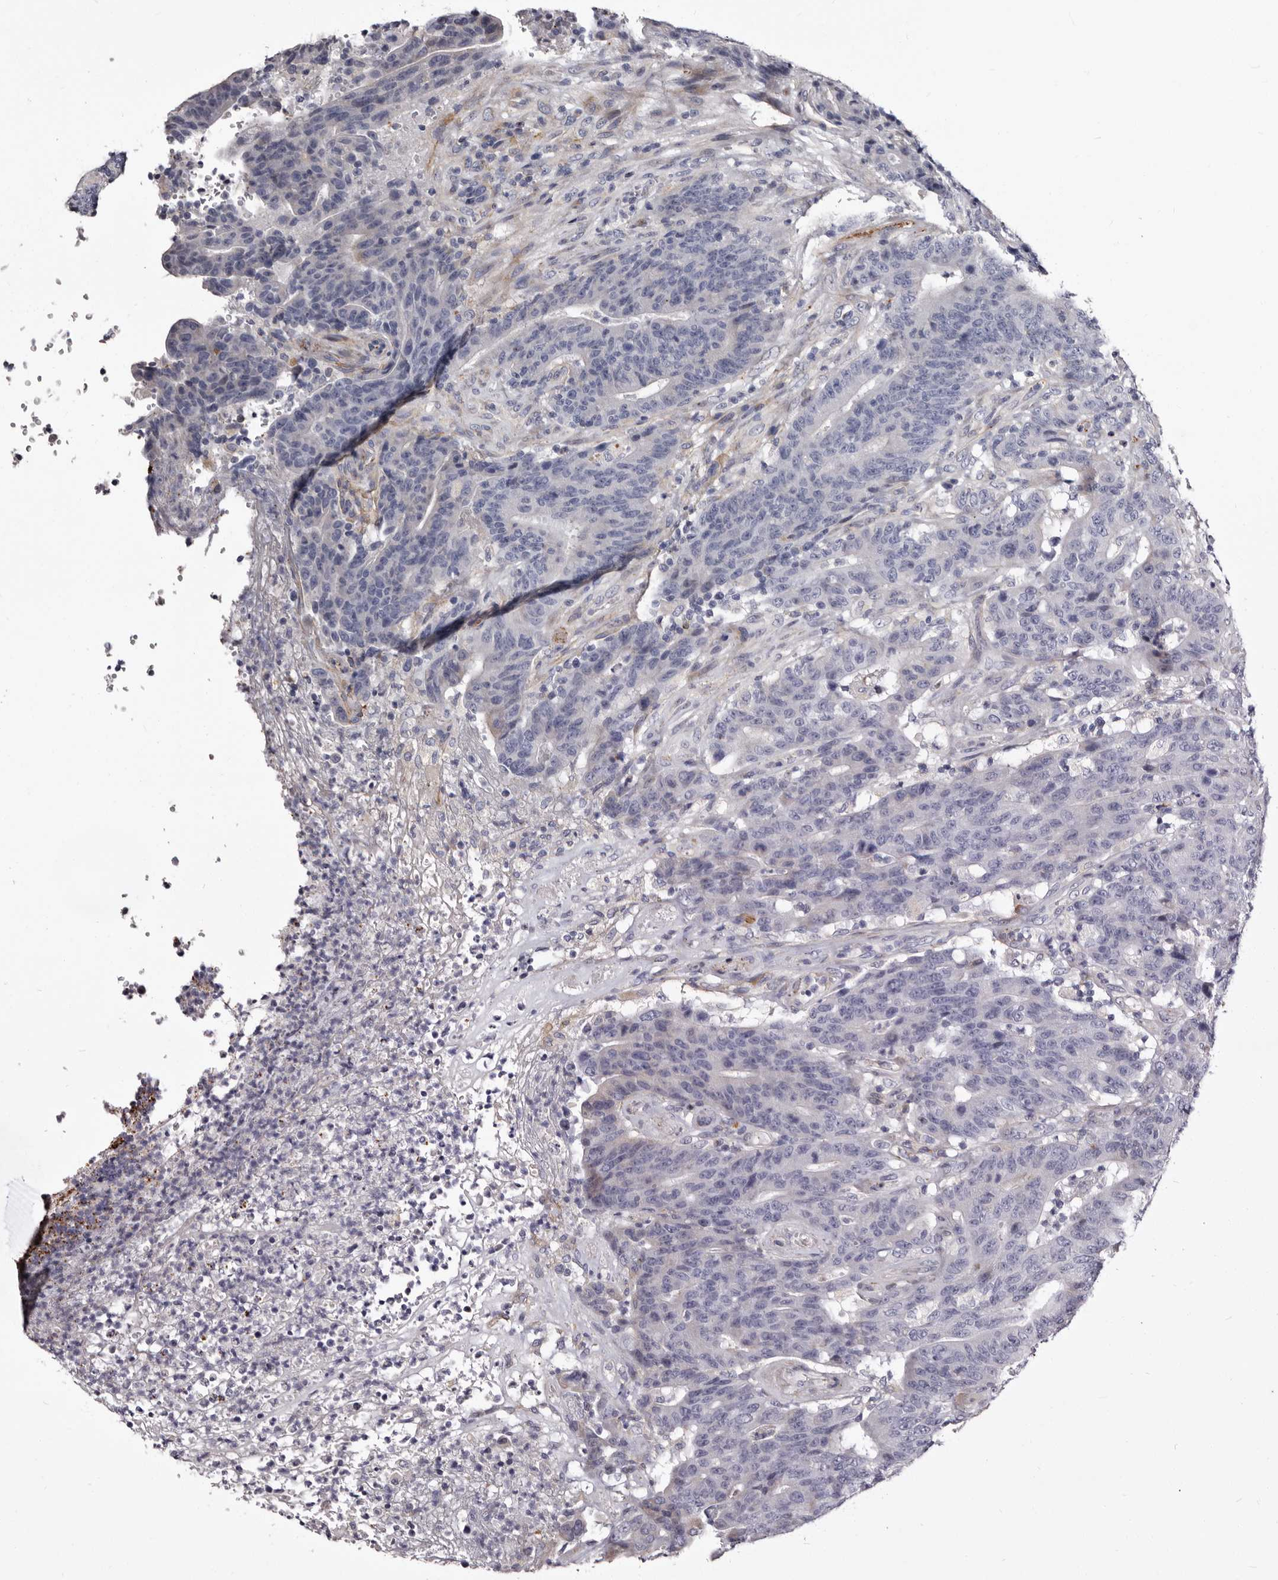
{"staining": {"intensity": "negative", "quantity": "none", "location": "none"}, "tissue": "colorectal cancer", "cell_type": "Tumor cells", "image_type": "cancer", "snomed": [{"axis": "morphology", "description": "Normal tissue, NOS"}, {"axis": "morphology", "description": "Adenocarcinoma, NOS"}, {"axis": "topography", "description": "Colon"}], "caption": "This is an immunohistochemistry (IHC) image of human colorectal adenocarcinoma. There is no positivity in tumor cells.", "gene": "AUNIP", "patient": {"sex": "female", "age": 75}}